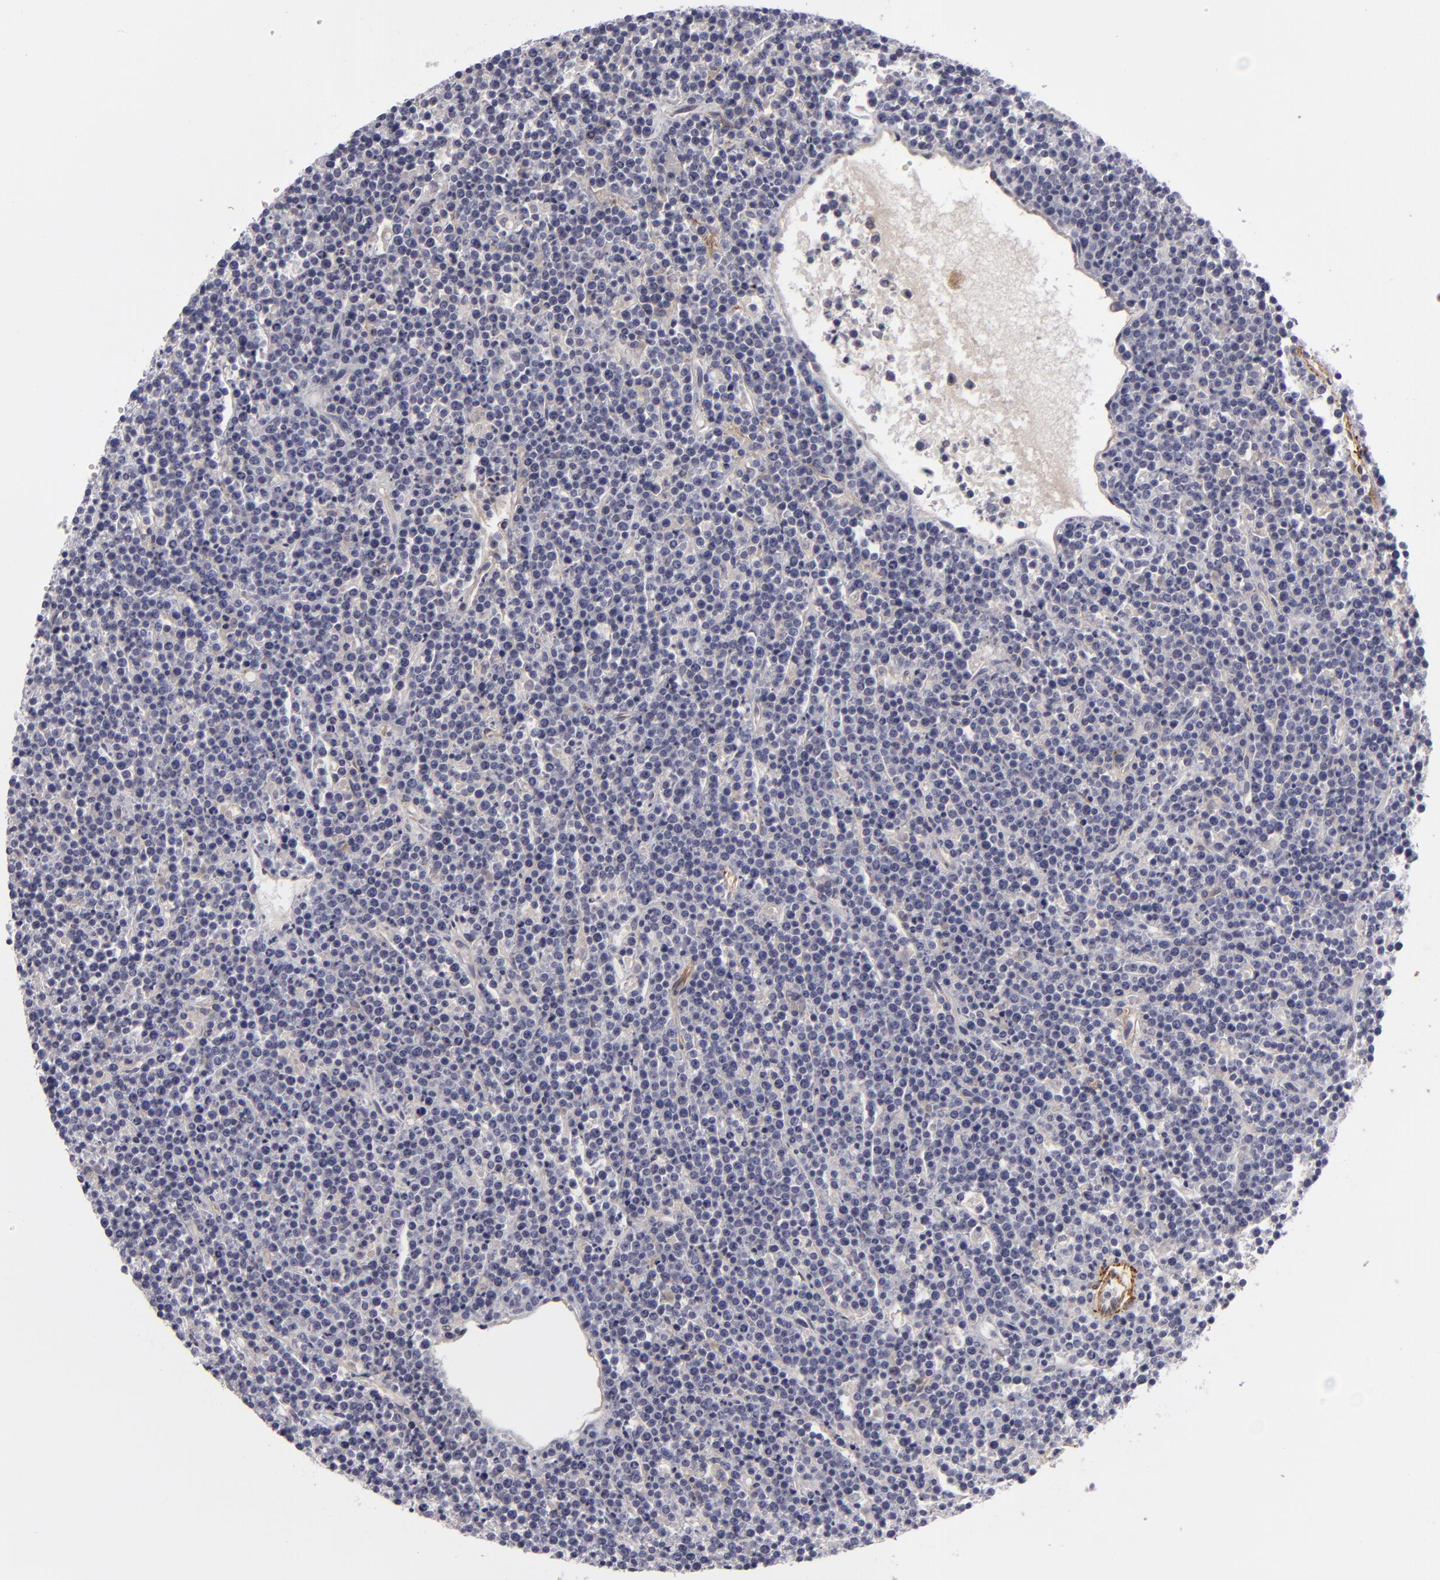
{"staining": {"intensity": "negative", "quantity": "none", "location": "none"}, "tissue": "lymphoma", "cell_type": "Tumor cells", "image_type": "cancer", "snomed": [{"axis": "morphology", "description": "Malignant lymphoma, non-Hodgkin's type, High grade"}, {"axis": "topography", "description": "Ovary"}], "caption": "Protein analysis of malignant lymphoma, non-Hodgkin's type (high-grade) reveals no significant positivity in tumor cells.", "gene": "ALCAM", "patient": {"sex": "female", "age": 56}}